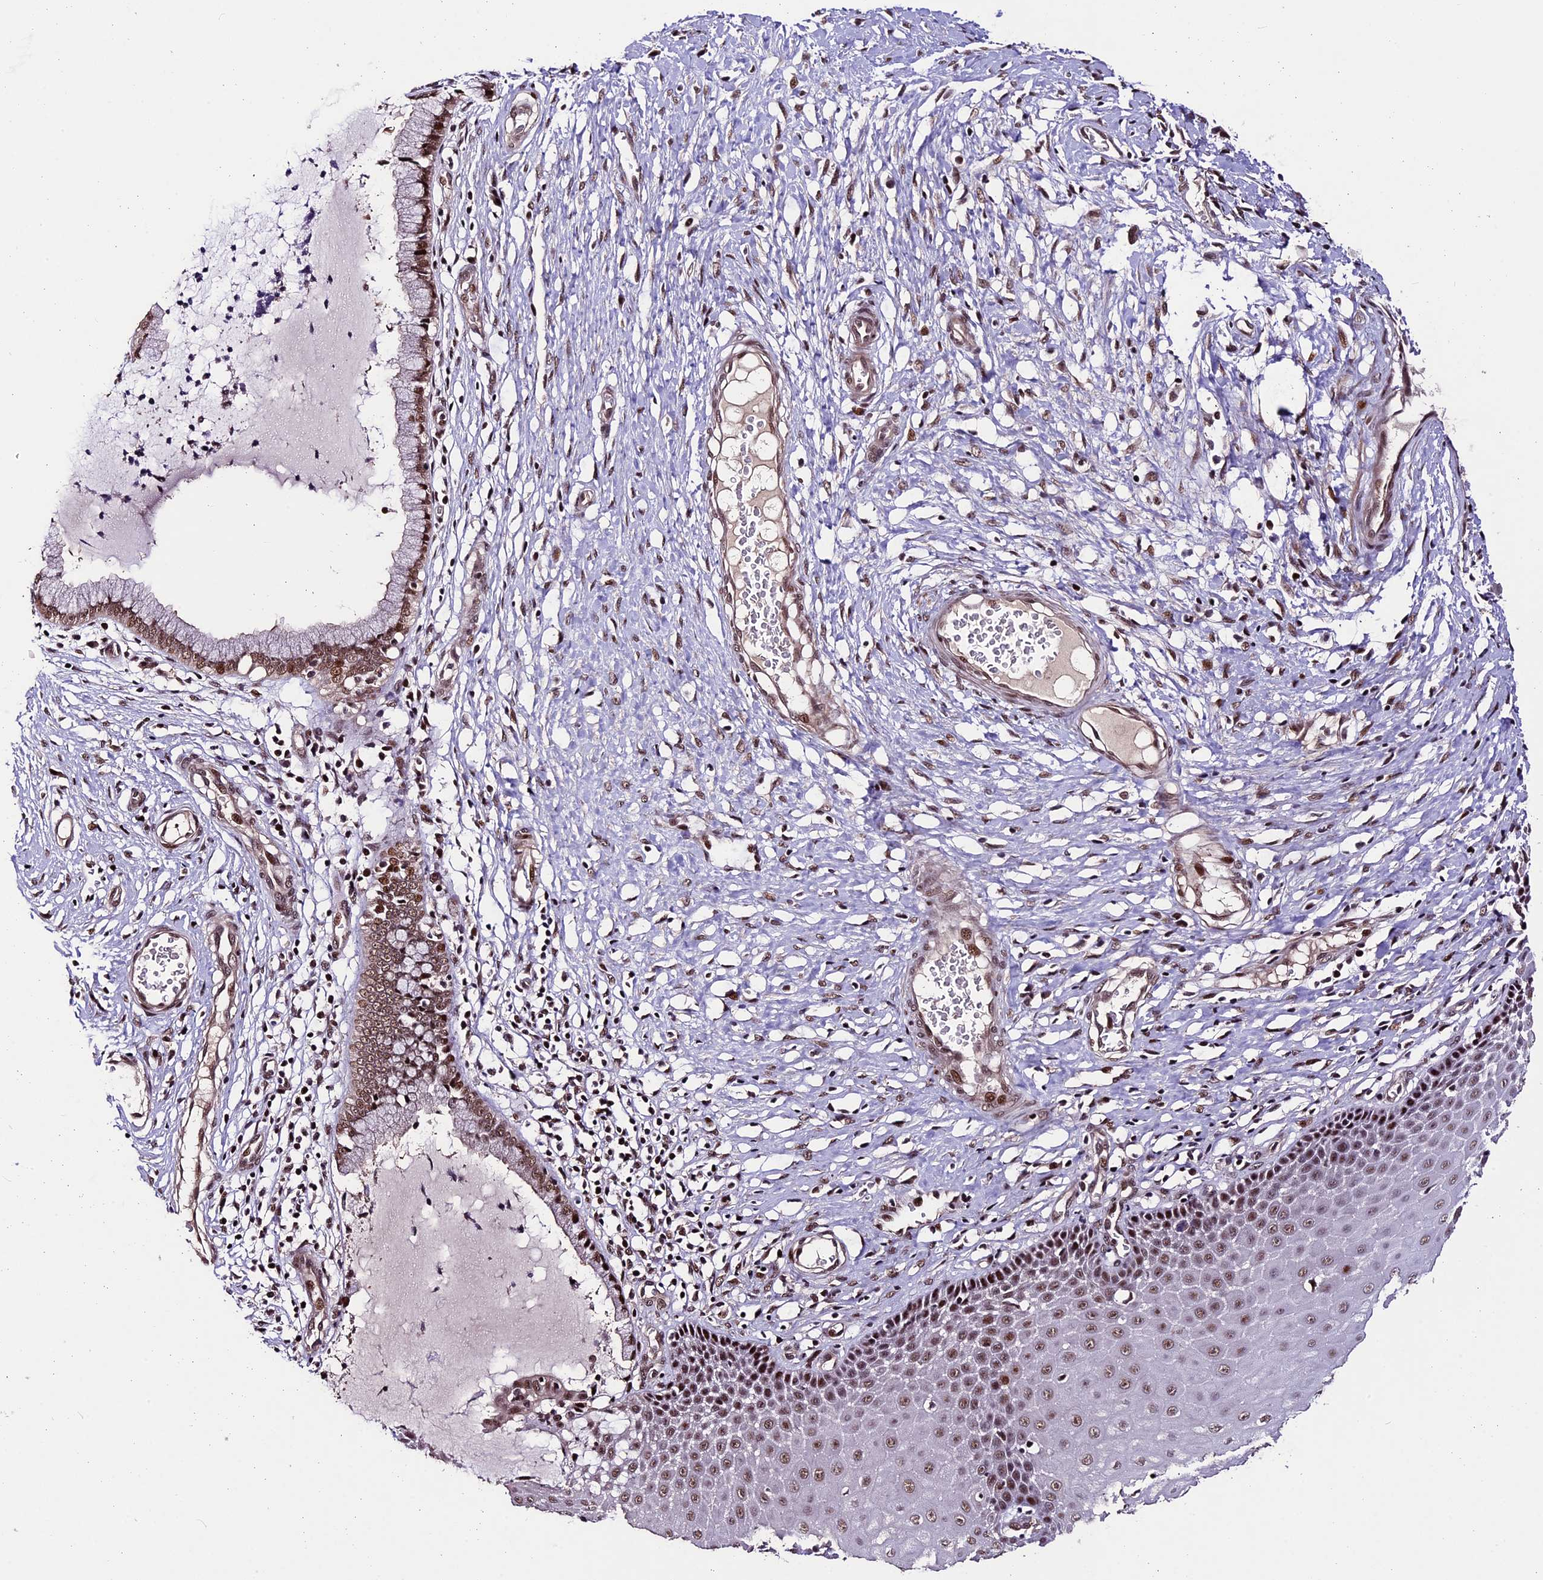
{"staining": {"intensity": "strong", "quantity": ">75%", "location": "nuclear"}, "tissue": "cervix", "cell_type": "Glandular cells", "image_type": "normal", "snomed": [{"axis": "morphology", "description": "Normal tissue, NOS"}, {"axis": "topography", "description": "Cervix"}], "caption": "Benign cervix shows strong nuclear staining in approximately >75% of glandular cells (DAB IHC, brown staining for protein, blue staining for nuclei)..", "gene": "TCP11L2", "patient": {"sex": "female", "age": 55}}